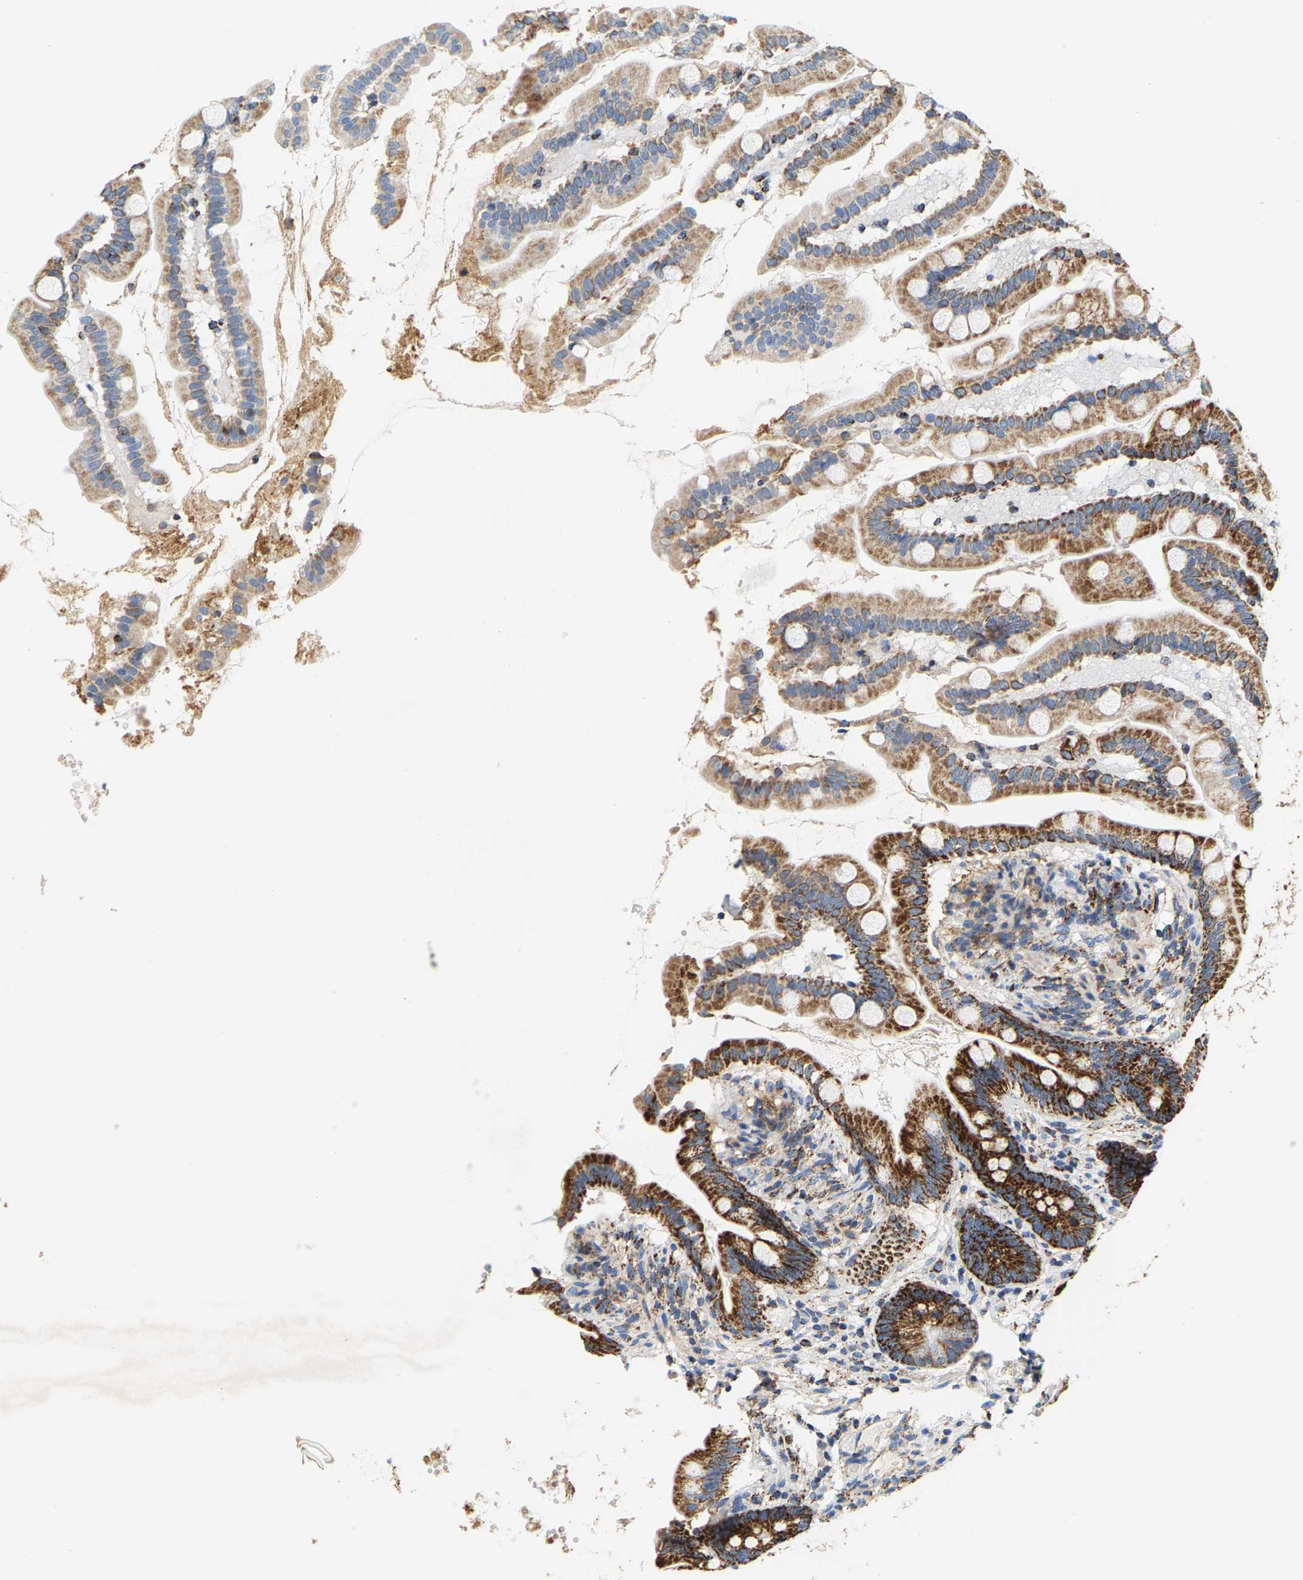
{"staining": {"intensity": "strong", "quantity": "25%-75%", "location": "cytoplasmic/membranous"}, "tissue": "small intestine", "cell_type": "Glandular cells", "image_type": "normal", "snomed": [{"axis": "morphology", "description": "Normal tissue, NOS"}, {"axis": "topography", "description": "Small intestine"}], "caption": "Strong cytoplasmic/membranous positivity is identified in about 25%-75% of glandular cells in normal small intestine.", "gene": "SHMT2", "patient": {"sex": "female", "age": 56}}